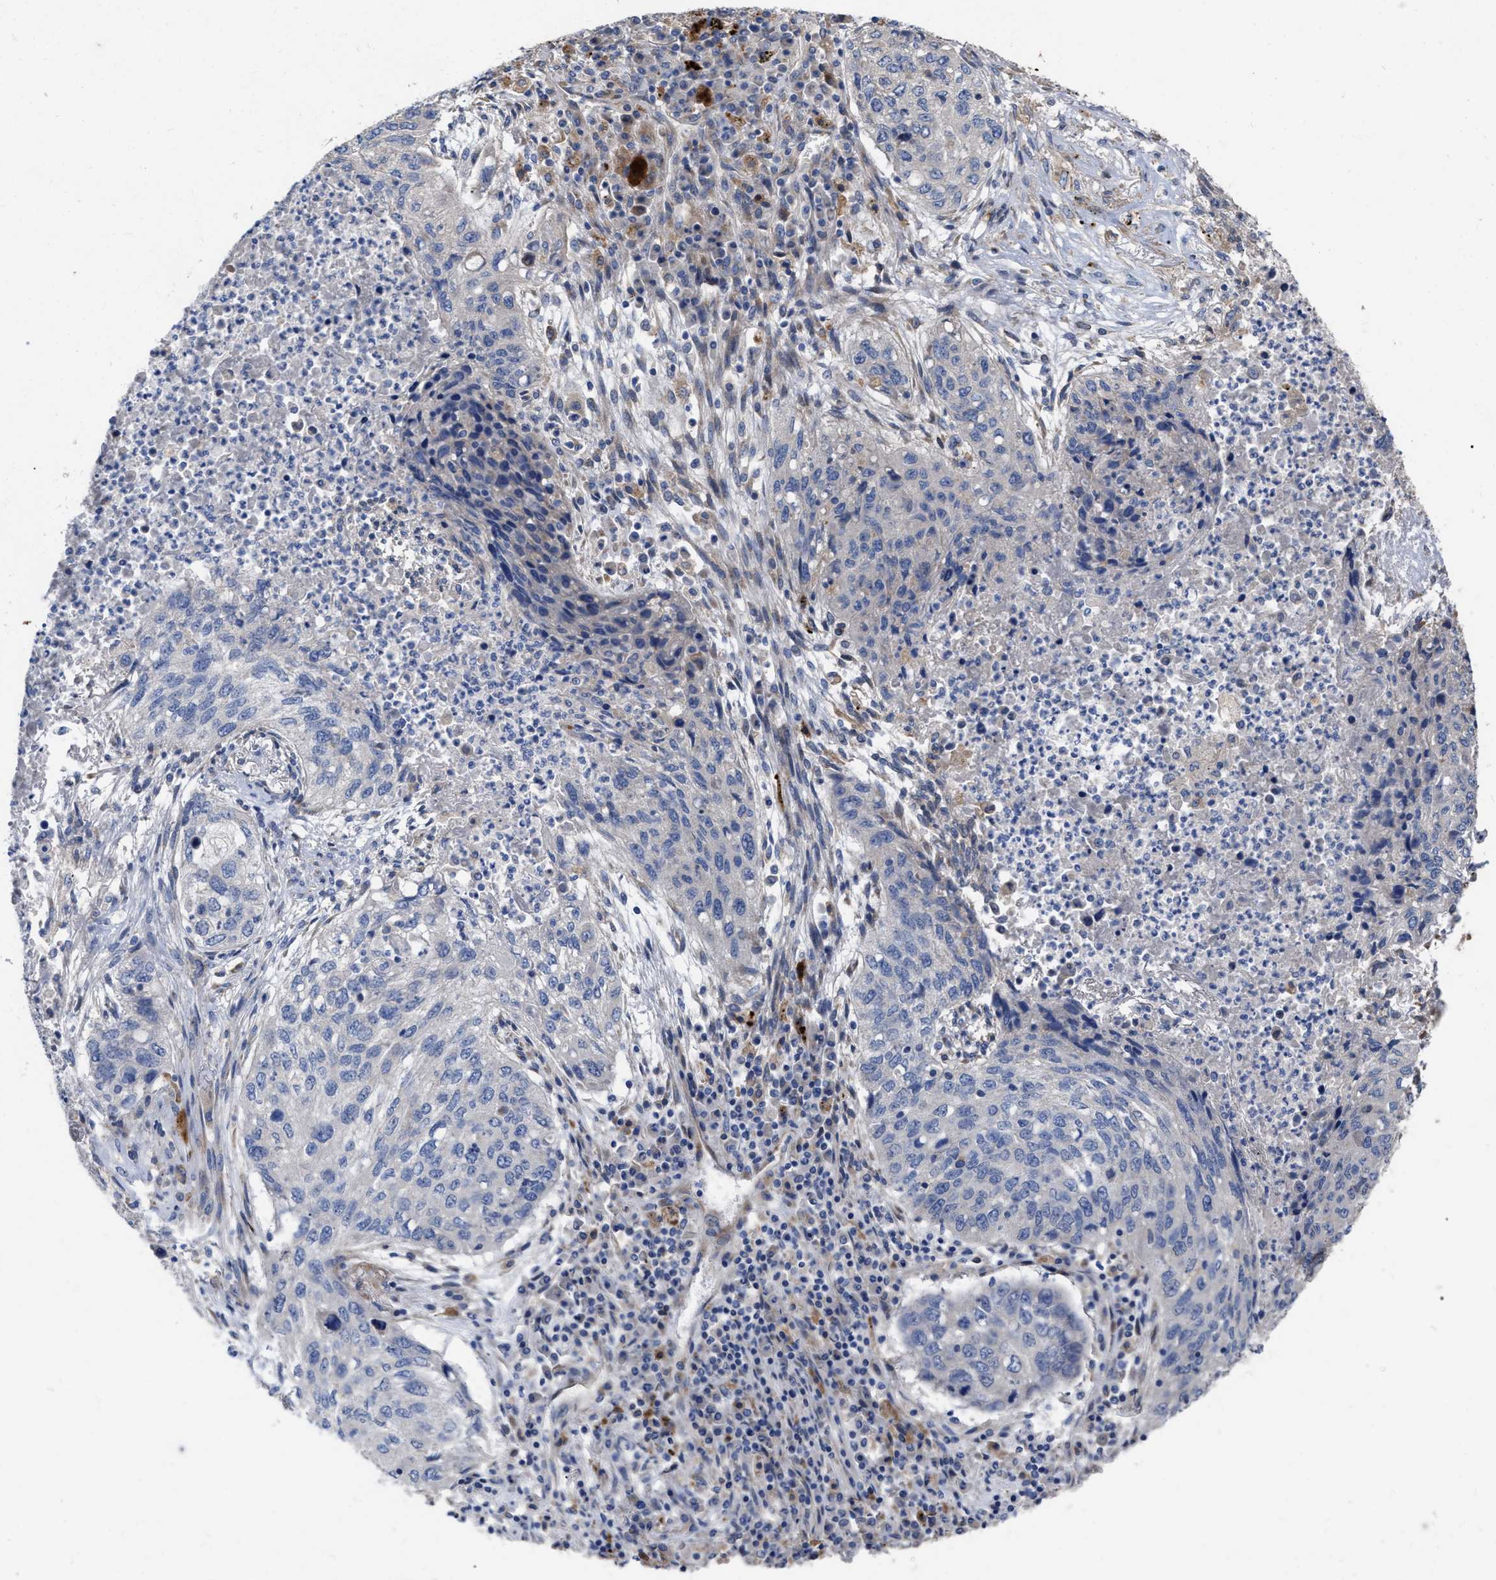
{"staining": {"intensity": "negative", "quantity": "none", "location": "none"}, "tissue": "lung cancer", "cell_type": "Tumor cells", "image_type": "cancer", "snomed": [{"axis": "morphology", "description": "Squamous cell carcinoma, NOS"}, {"axis": "topography", "description": "Lung"}], "caption": "Immunohistochemistry (IHC) of human squamous cell carcinoma (lung) demonstrates no positivity in tumor cells.", "gene": "MLST8", "patient": {"sex": "female", "age": 63}}